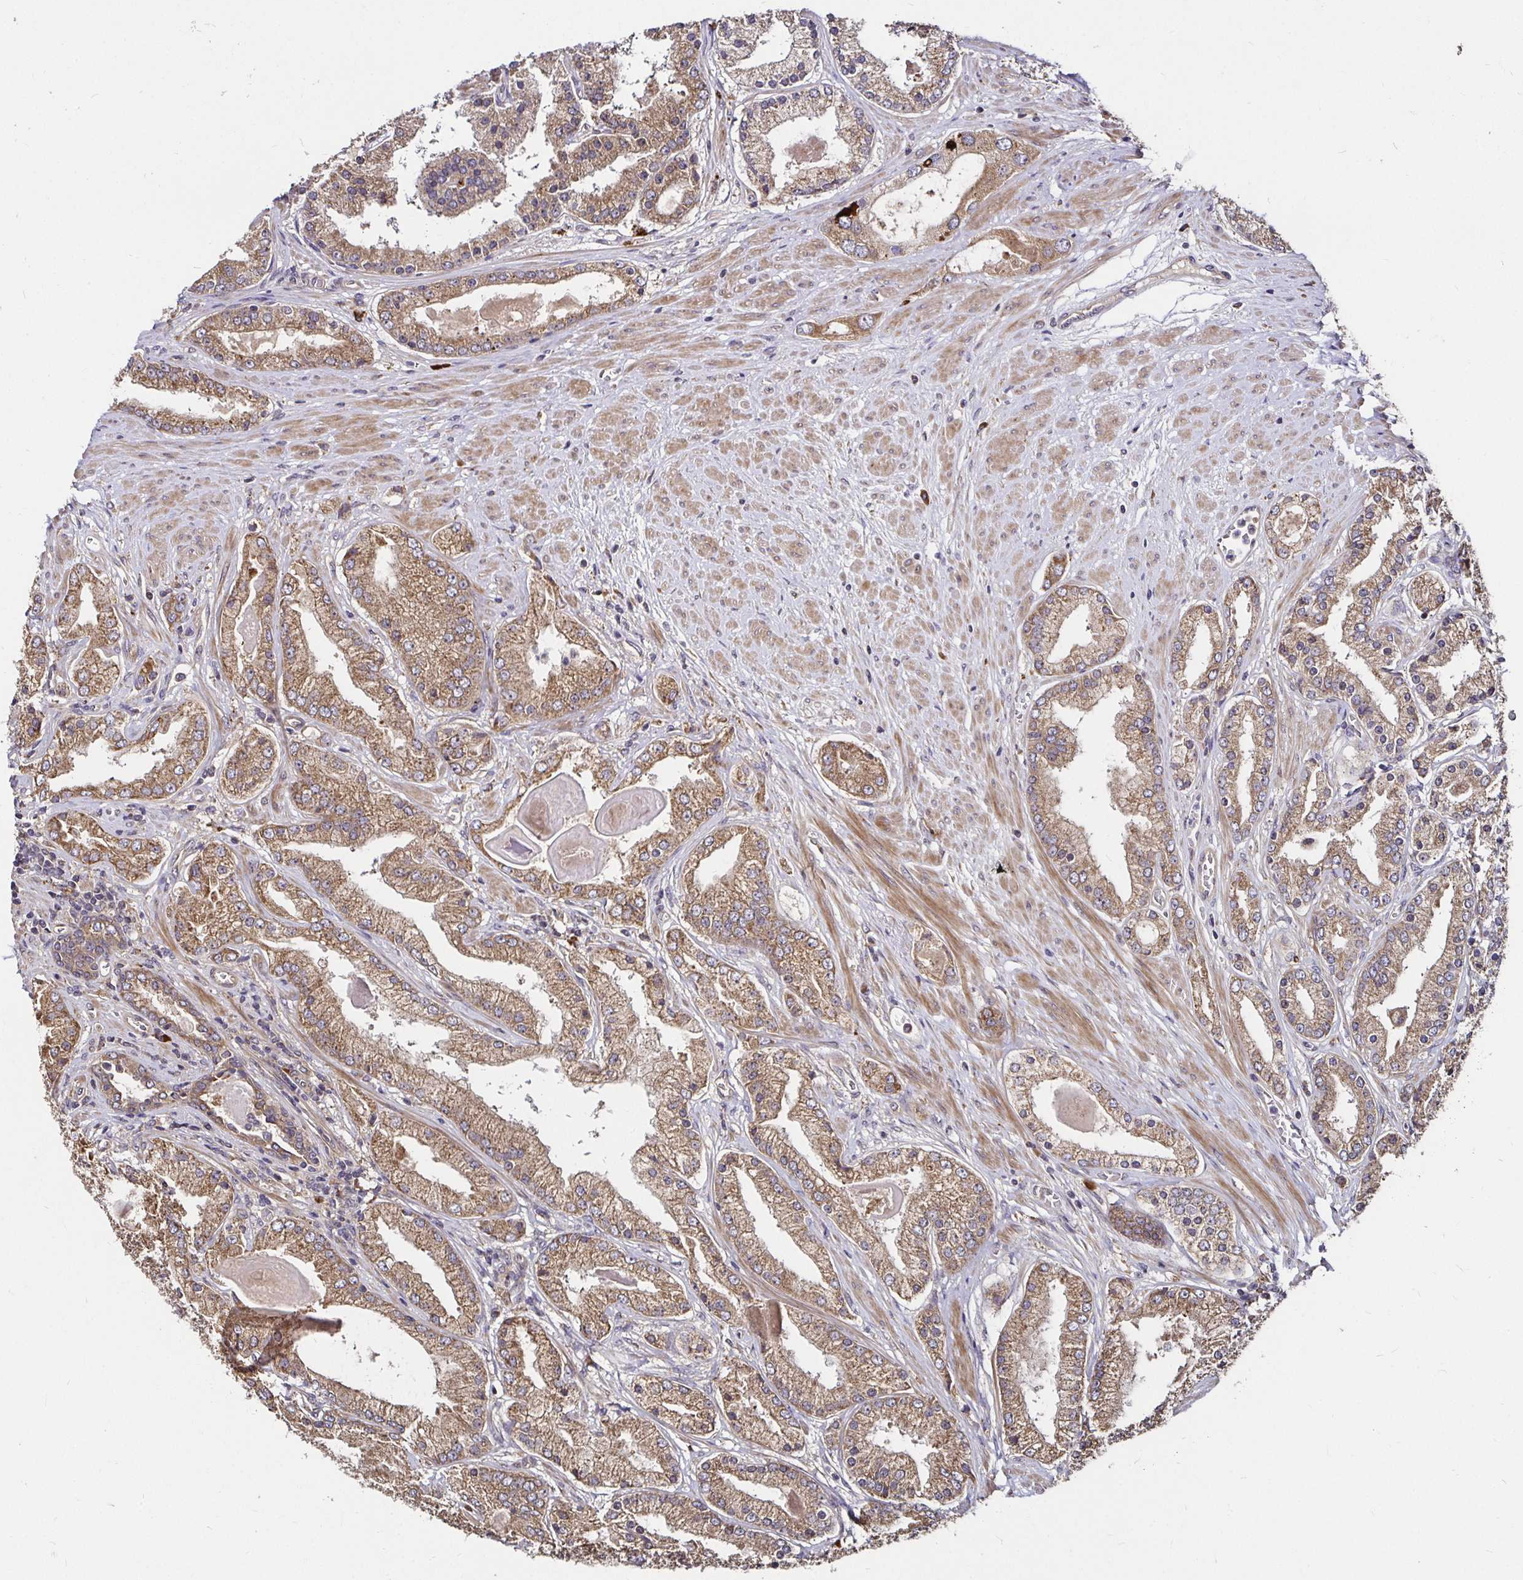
{"staining": {"intensity": "moderate", "quantity": "25%-75%", "location": "cytoplasmic/membranous"}, "tissue": "prostate cancer", "cell_type": "Tumor cells", "image_type": "cancer", "snomed": [{"axis": "morphology", "description": "Adenocarcinoma, High grade"}, {"axis": "topography", "description": "Prostate"}], "caption": "Brown immunohistochemical staining in high-grade adenocarcinoma (prostate) exhibits moderate cytoplasmic/membranous expression in approximately 25%-75% of tumor cells. (Stains: DAB in brown, nuclei in blue, Microscopy: brightfield microscopy at high magnification).", "gene": "MLST8", "patient": {"sex": "male", "age": 67}}